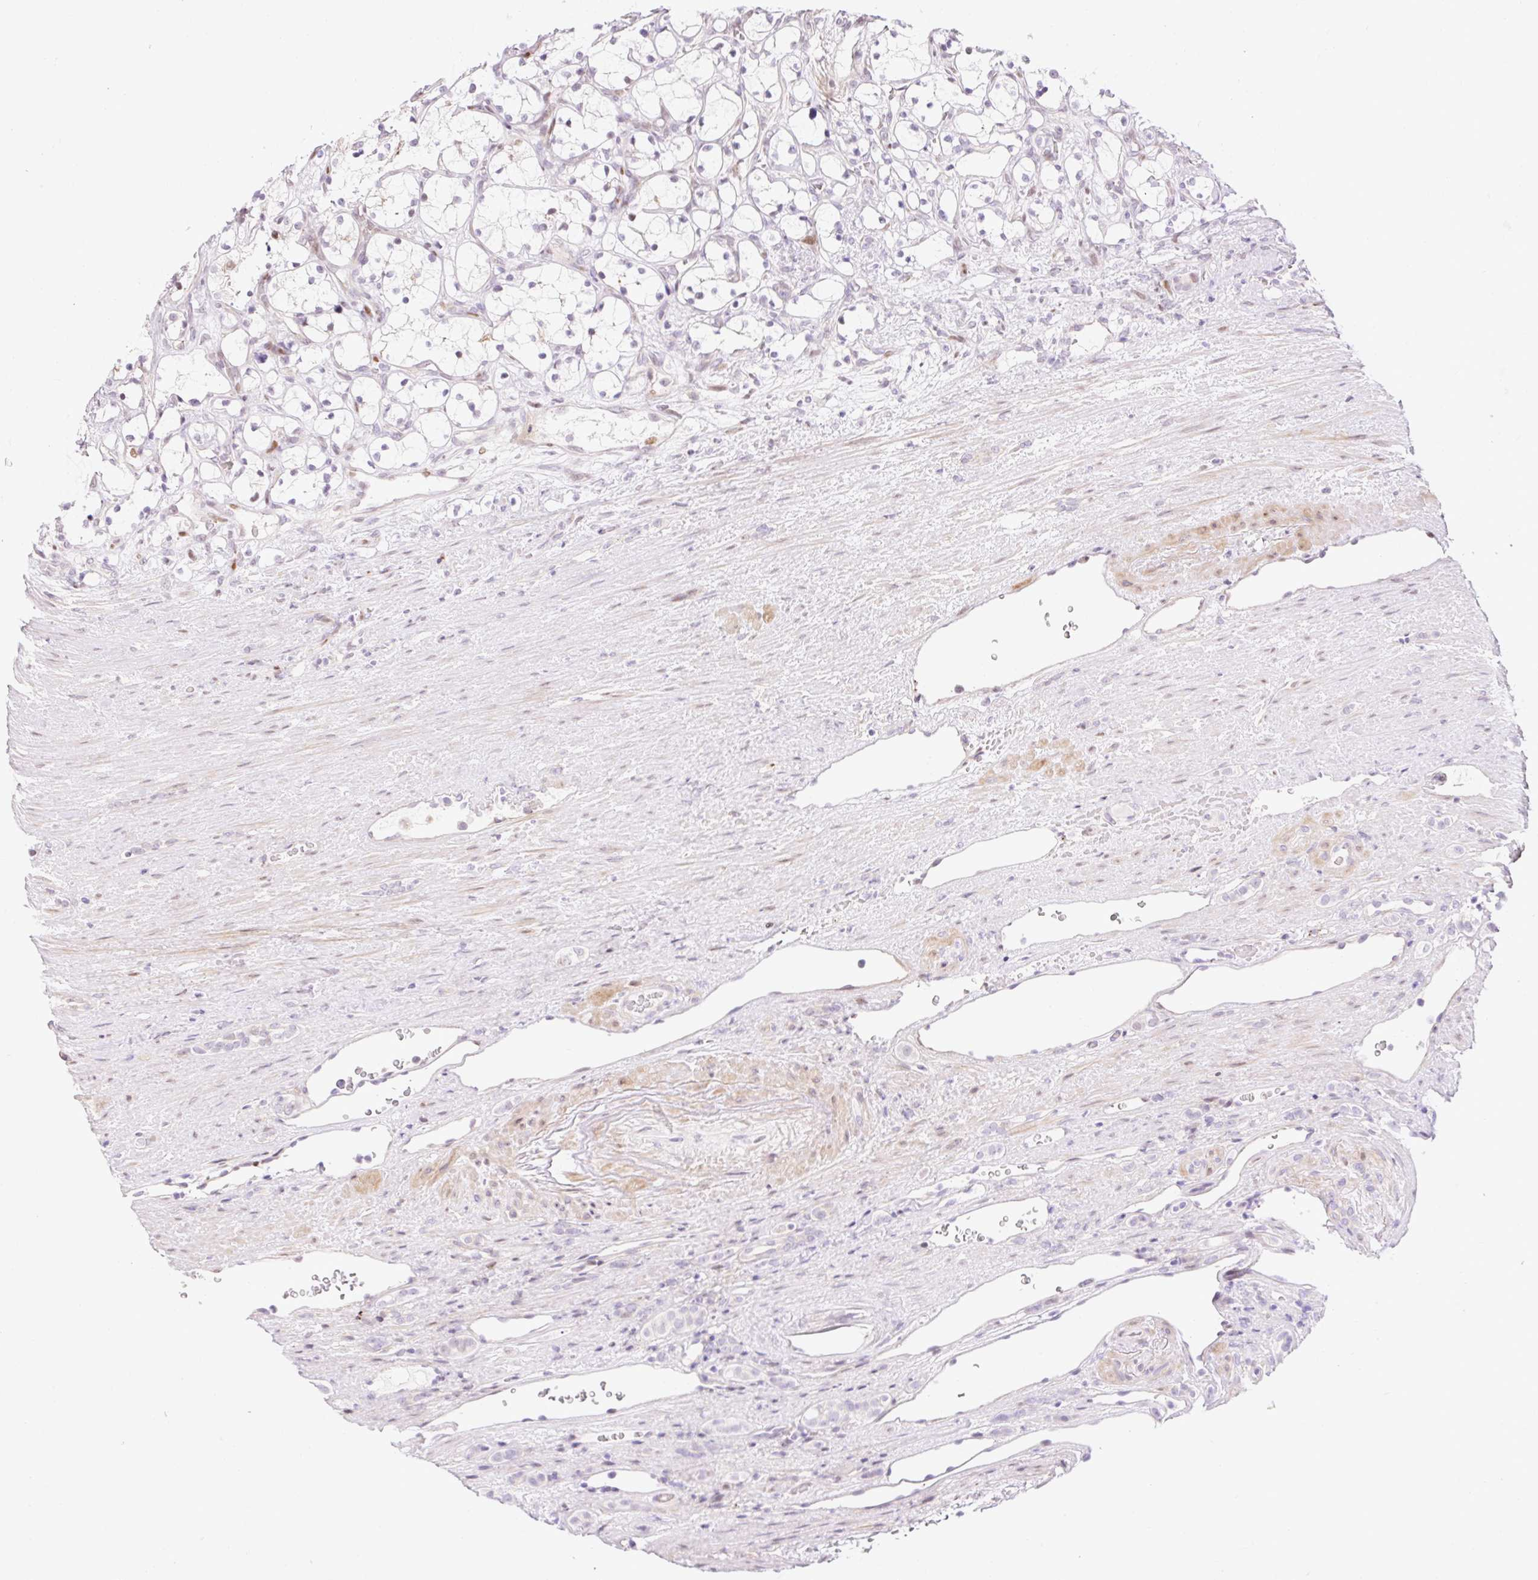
{"staining": {"intensity": "negative", "quantity": "none", "location": "none"}, "tissue": "renal cancer", "cell_type": "Tumor cells", "image_type": "cancer", "snomed": [{"axis": "morphology", "description": "Adenocarcinoma, NOS"}, {"axis": "topography", "description": "Kidney"}], "caption": "Adenocarcinoma (renal) stained for a protein using immunohistochemistry displays no staining tumor cells.", "gene": "RIPPLY3", "patient": {"sex": "female", "age": 69}}